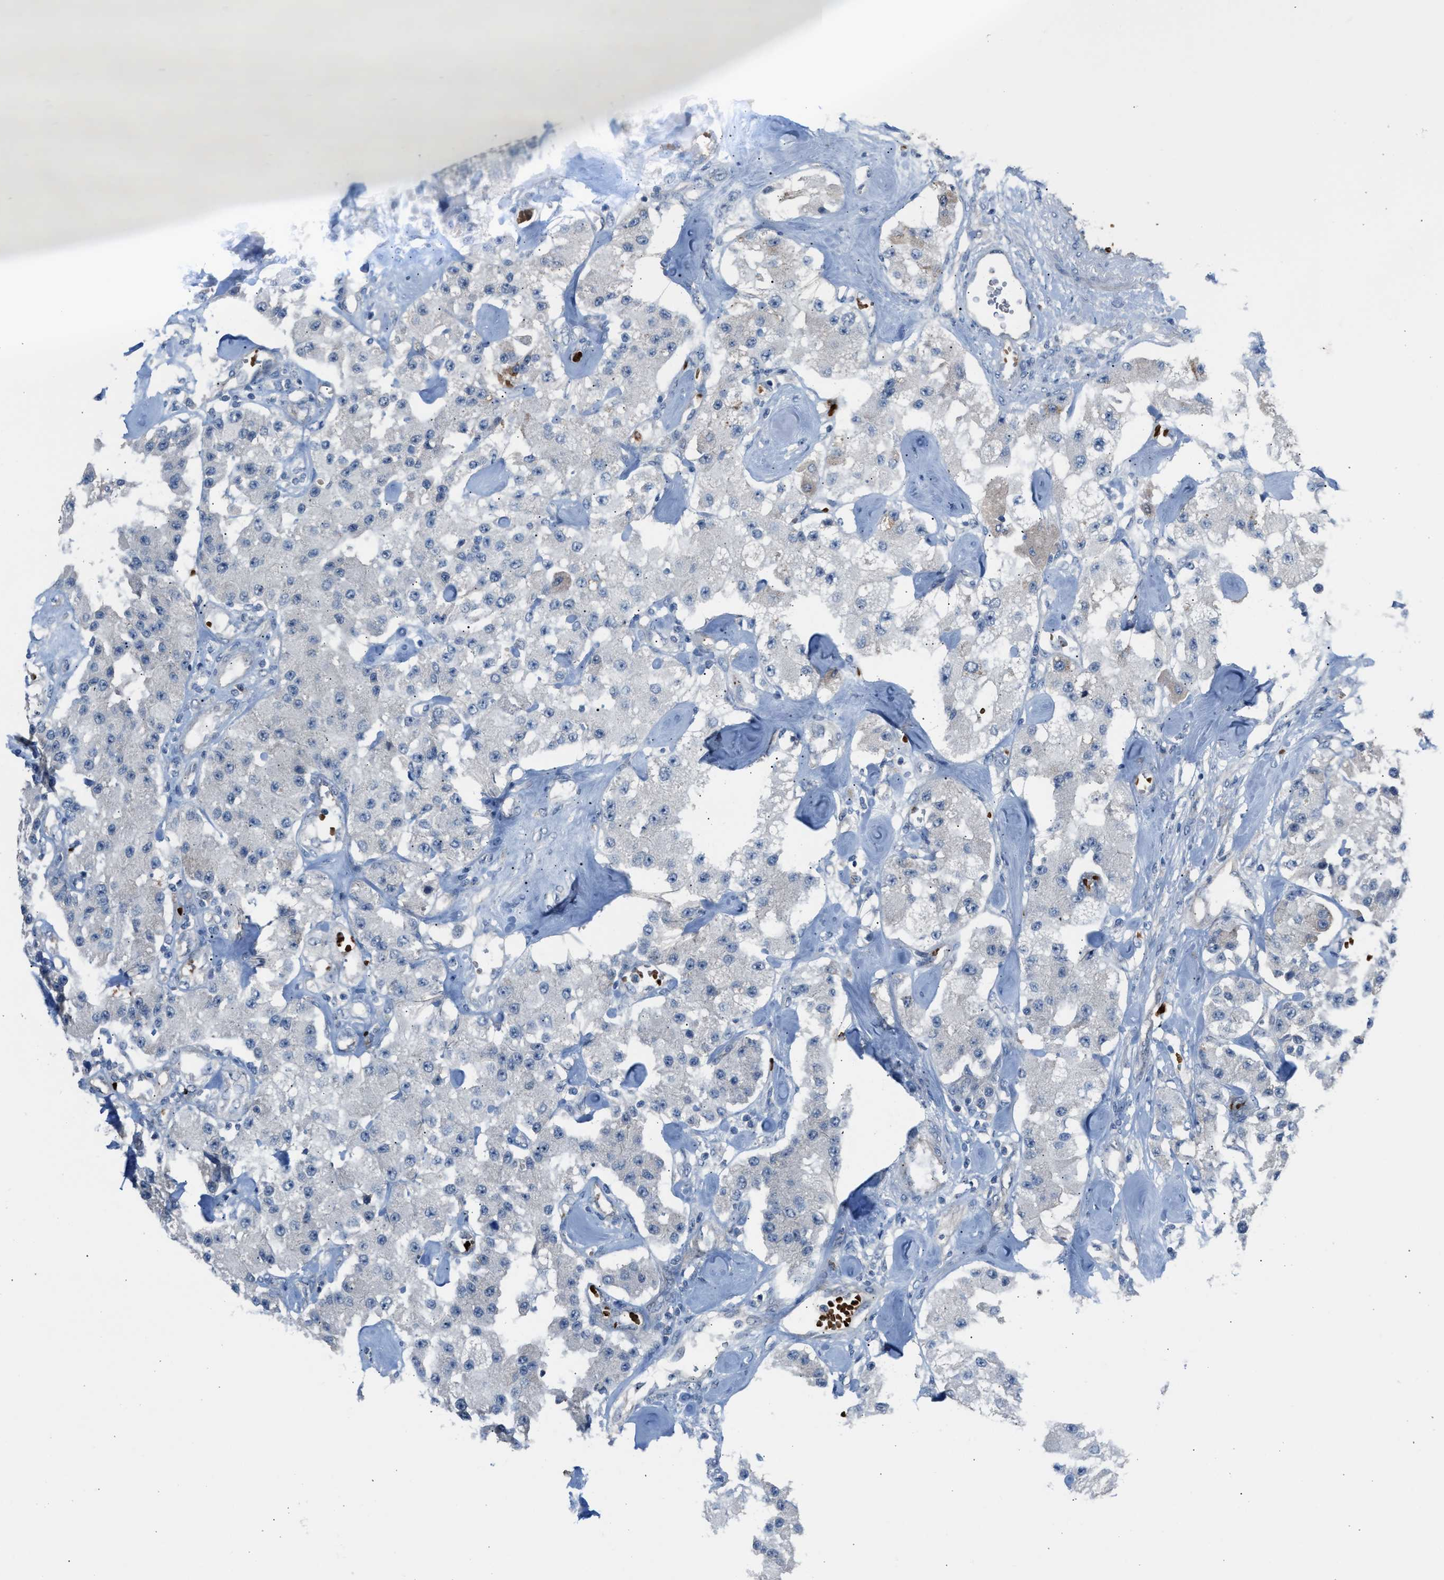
{"staining": {"intensity": "moderate", "quantity": "<25%", "location": "cytoplasmic/membranous"}, "tissue": "carcinoid", "cell_type": "Tumor cells", "image_type": "cancer", "snomed": [{"axis": "morphology", "description": "Carcinoid, malignant, NOS"}, {"axis": "topography", "description": "Pancreas"}], "caption": "Approximately <25% of tumor cells in malignant carcinoid show moderate cytoplasmic/membranous protein positivity as visualized by brown immunohistochemical staining.", "gene": "CFAP77", "patient": {"sex": "male", "age": 41}}